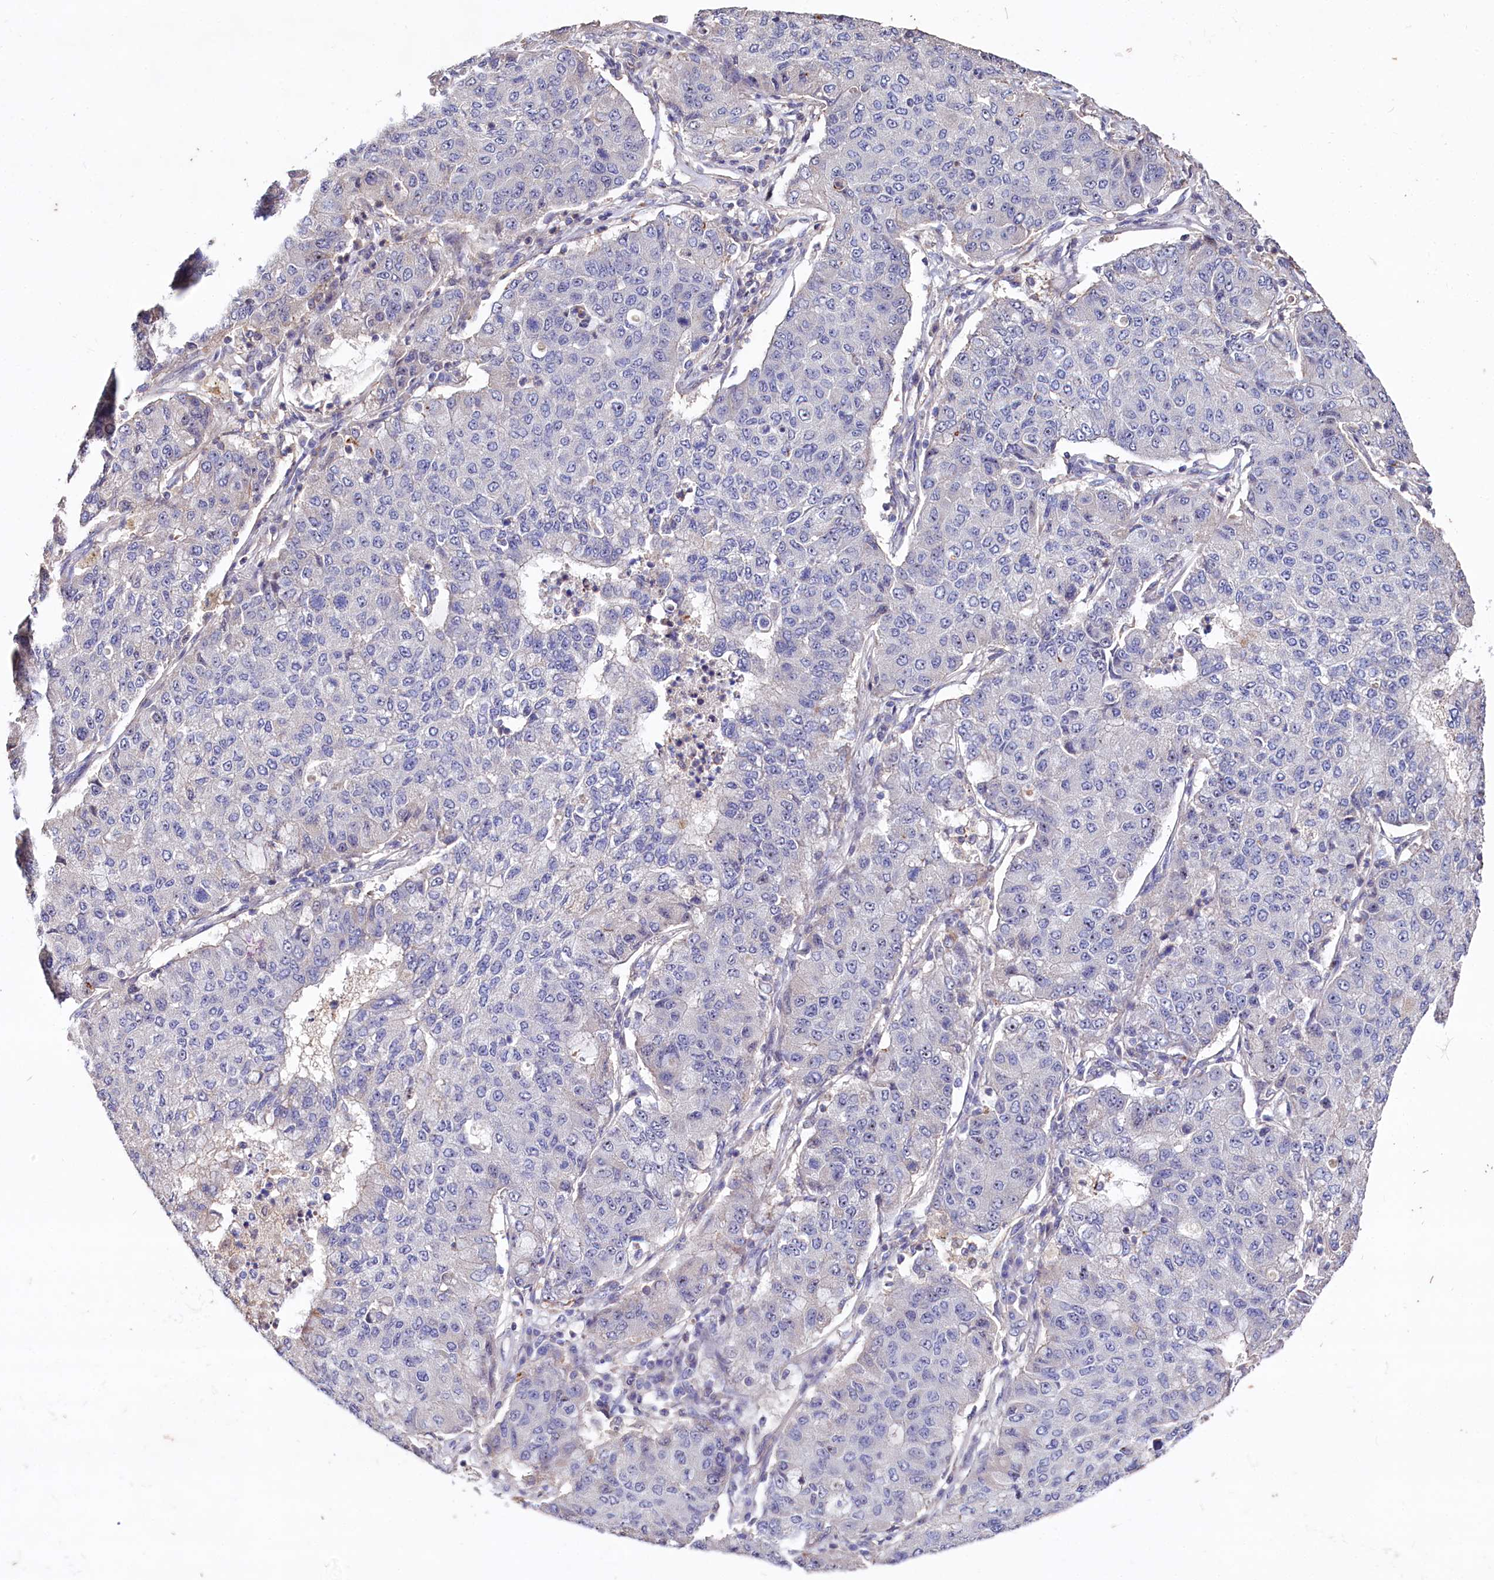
{"staining": {"intensity": "negative", "quantity": "none", "location": "none"}, "tissue": "lung cancer", "cell_type": "Tumor cells", "image_type": "cancer", "snomed": [{"axis": "morphology", "description": "Squamous cell carcinoma, NOS"}, {"axis": "topography", "description": "Lung"}], "caption": "High power microscopy photomicrograph of an immunohistochemistry image of lung cancer (squamous cell carcinoma), revealing no significant staining in tumor cells.", "gene": "RPUSD3", "patient": {"sex": "male", "age": 74}}